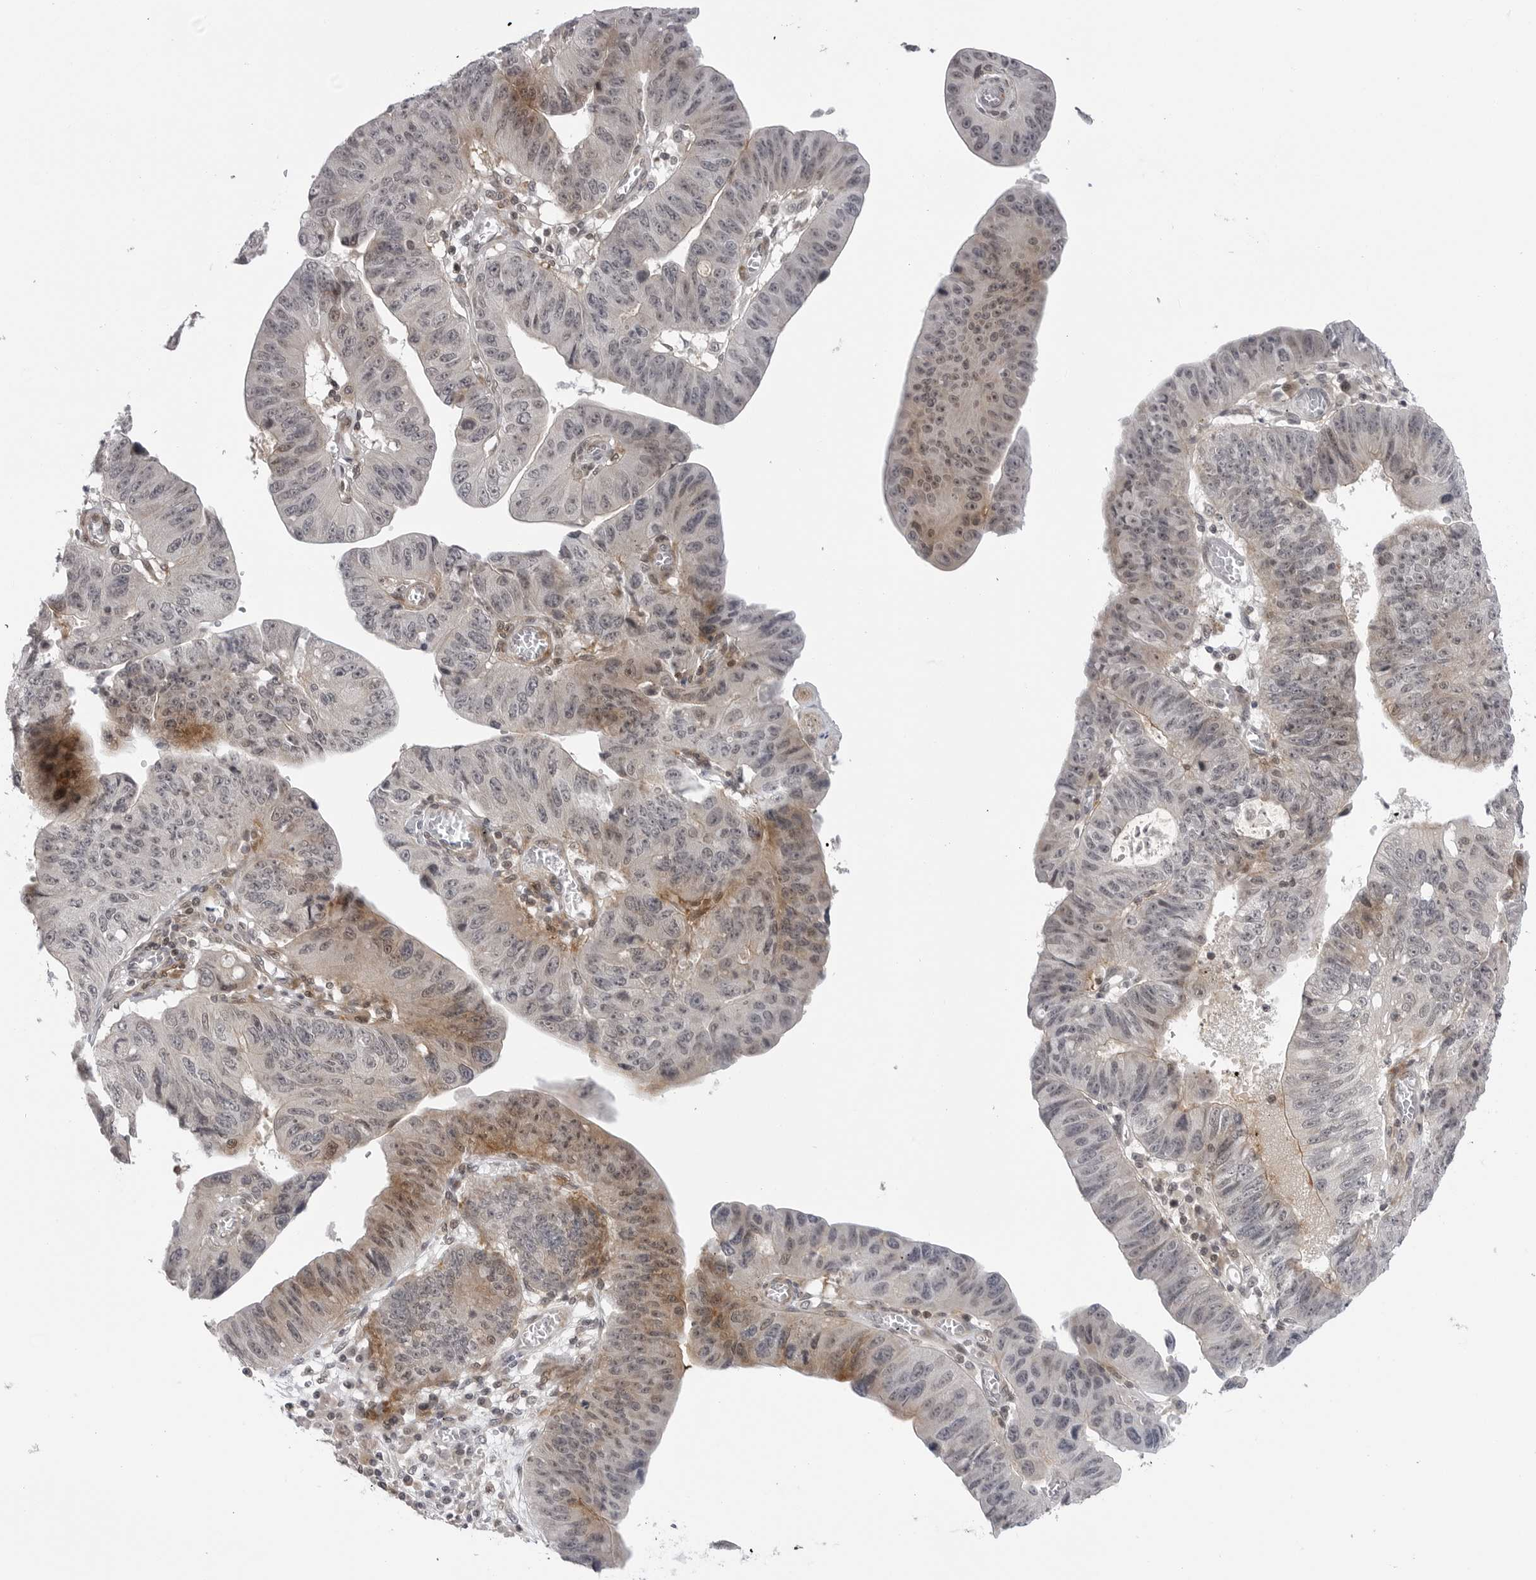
{"staining": {"intensity": "moderate", "quantity": "<25%", "location": "cytoplasmic/membranous"}, "tissue": "stomach cancer", "cell_type": "Tumor cells", "image_type": "cancer", "snomed": [{"axis": "morphology", "description": "Adenocarcinoma, NOS"}, {"axis": "topography", "description": "Stomach"}], "caption": "Immunohistochemistry (IHC) image of neoplastic tissue: human adenocarcinoma (stomach) stained using IHC shows low levels of moderate protein expression localized specifically in the cytoplasmic/membranous of tumor cells, appearing as a cytoplasmic/membranous brown color.", "gene": "ADAMTS5", "patient": {"sex": "male", "age": 59}}